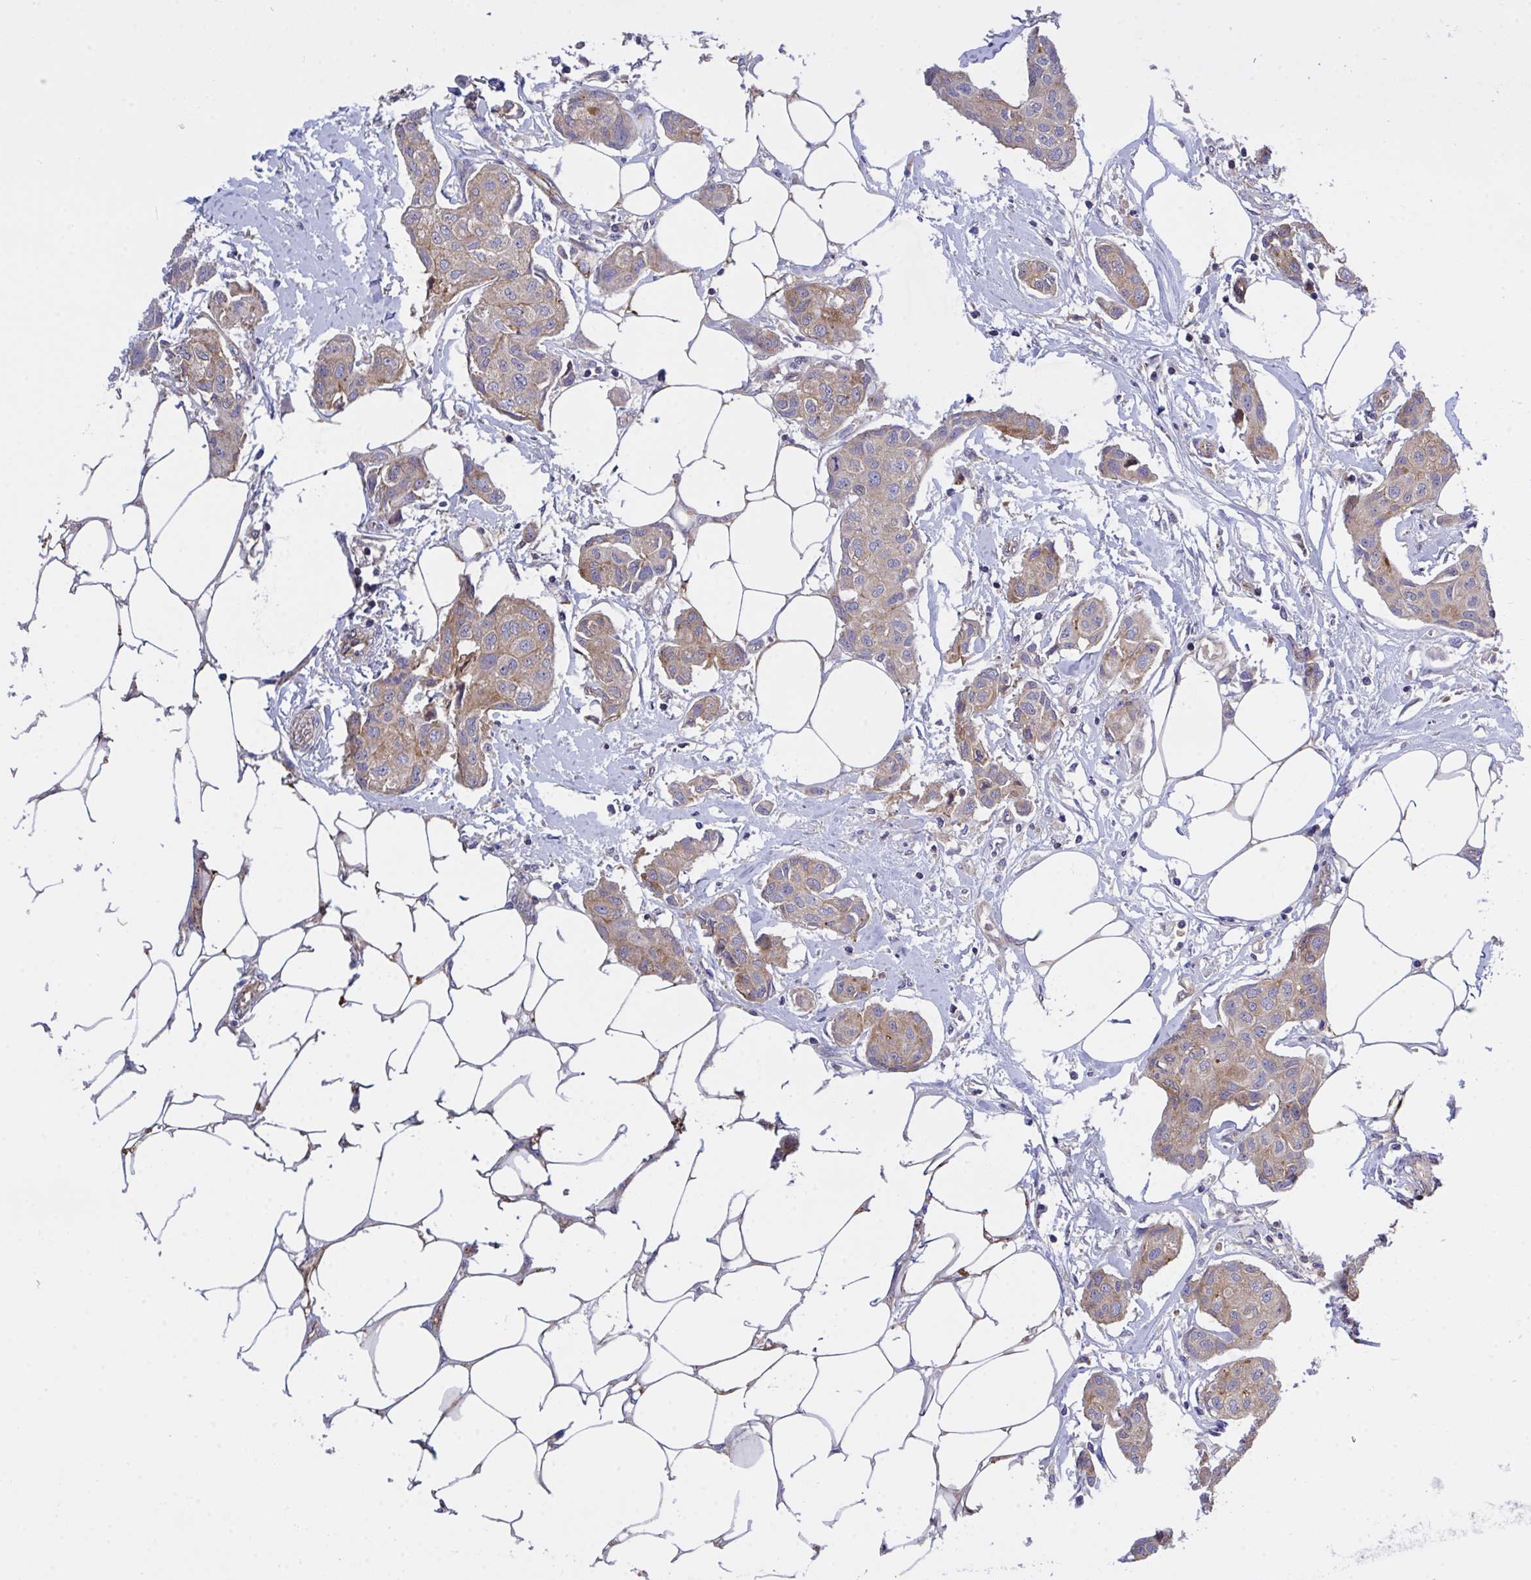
{"staining": {"intensity": "weak", "quantity": "25%-75%", "location": "cytoplasmic/membranous"}, "tissue": "breast cancer", "cell_type": "Tumor cells", "image_type": "cancer", "snomed": [{"axis": "morphology", "description": "Duct carcinoma"}, {"axis": "topography", "description": "Breast"}, {"axis": "topography", "description": "Lymph node"}], "caption": "IHC (DAB (3,3'-diaminobenzidine)) staining of breast infiltrating ductal carcinoma displays weak cytoplasmic/membranous protein expression in about 25%-75% of tumor cells.", "gene": "C4orf36", "patient": {"sex": "female", "age": 80}}